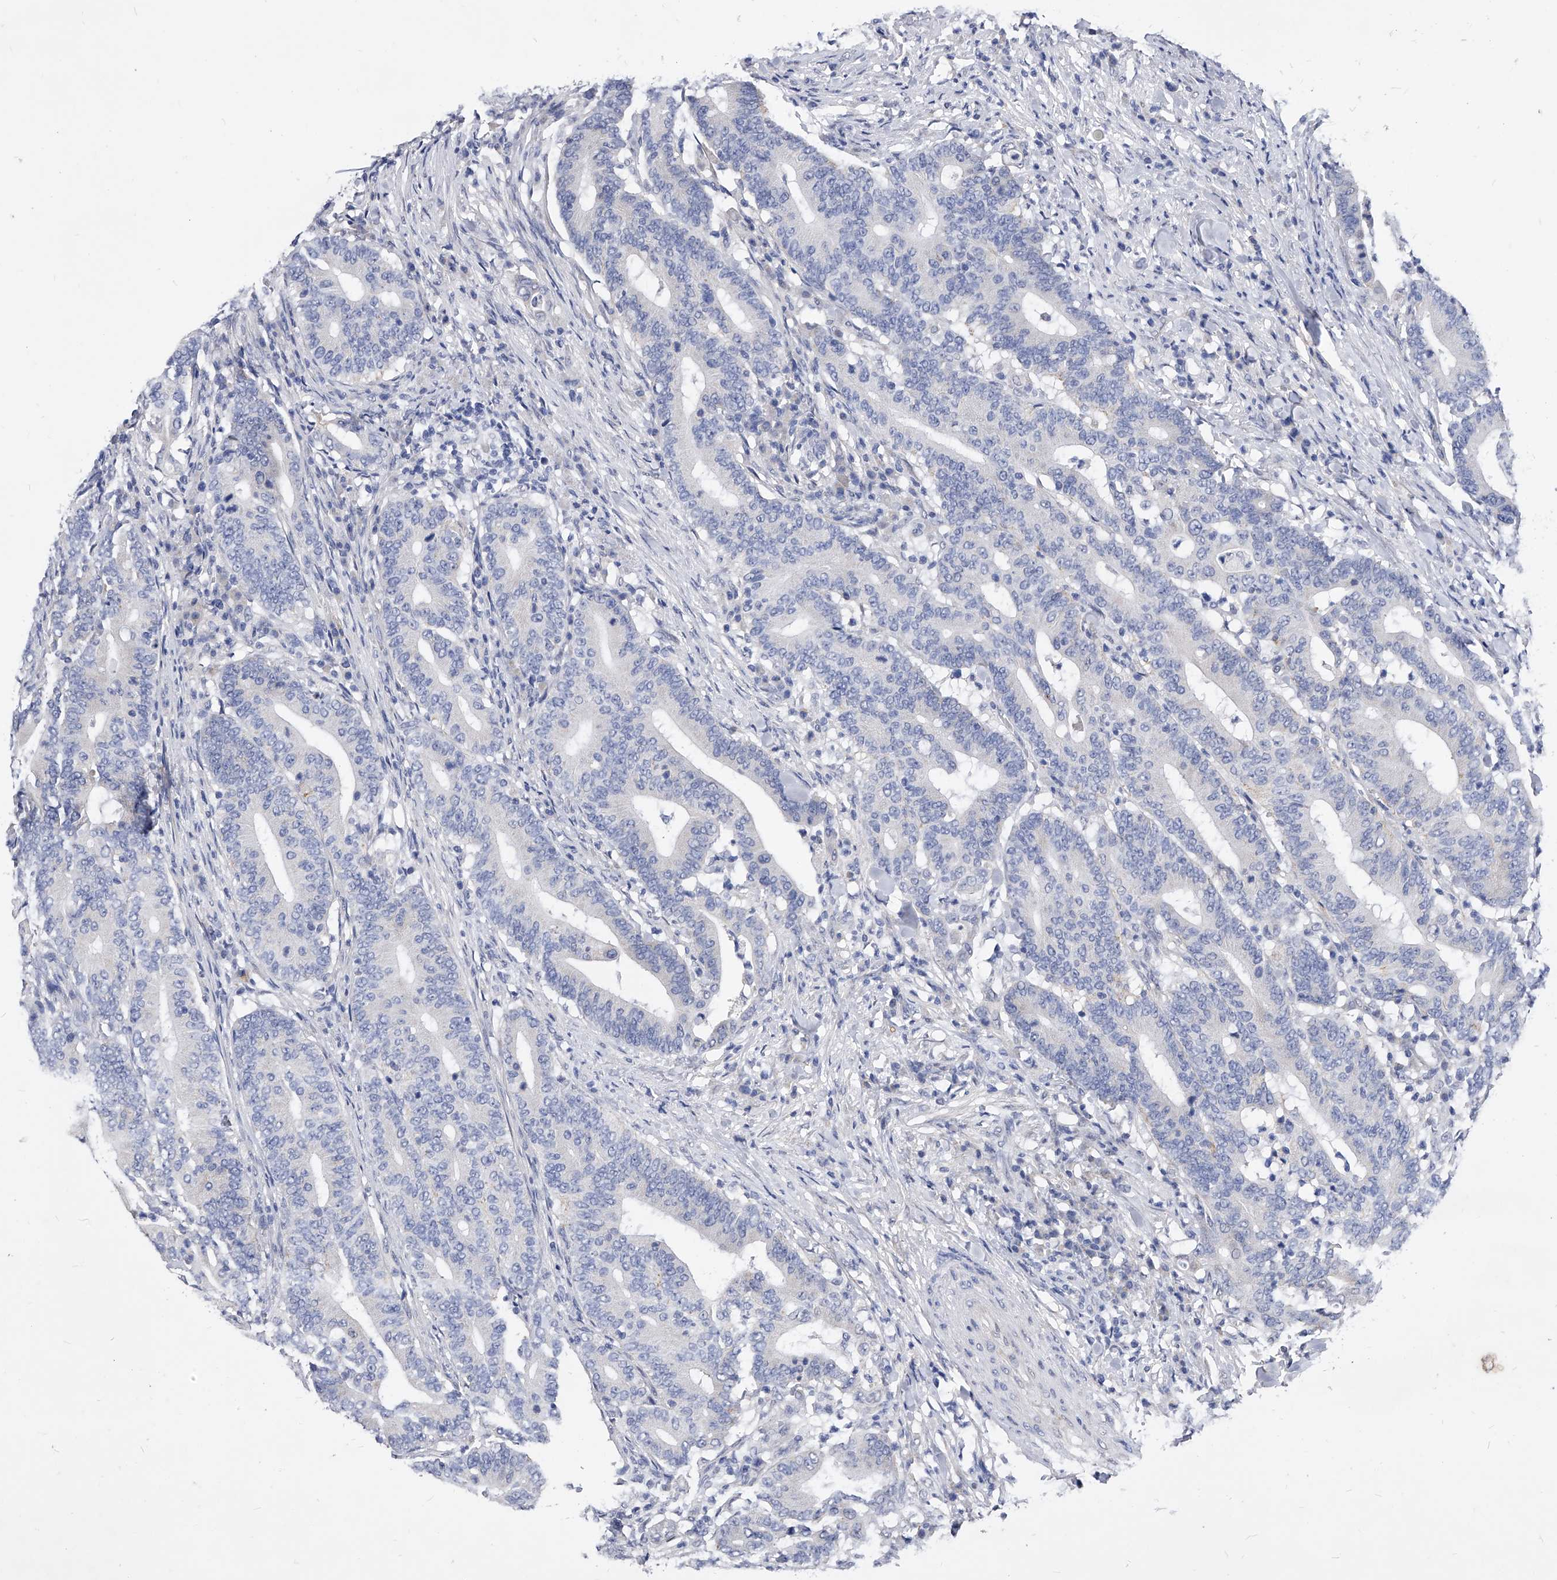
{"staining": {"intensity": "negative", "quantity": "none", "location": "none"}, "tissue": "colorectal cancer", "cell_type": "Tumor cells", "image_type": "cancer", "snomed": [{"axis": "morphology", "description": "Adenocarcinoma, NOS"}, {"axis": "topography", "description": "Colon"}], "caption": "Immunohistochemistry of colorectal adenocarcinoma shows no positivity in tumor cells. The staining is performed using DAB brown chromogen with nuclei counter-stained in using hematoxylin.", "gene": "ZNF529", "patient": {"sex": "female", "age": 66}}